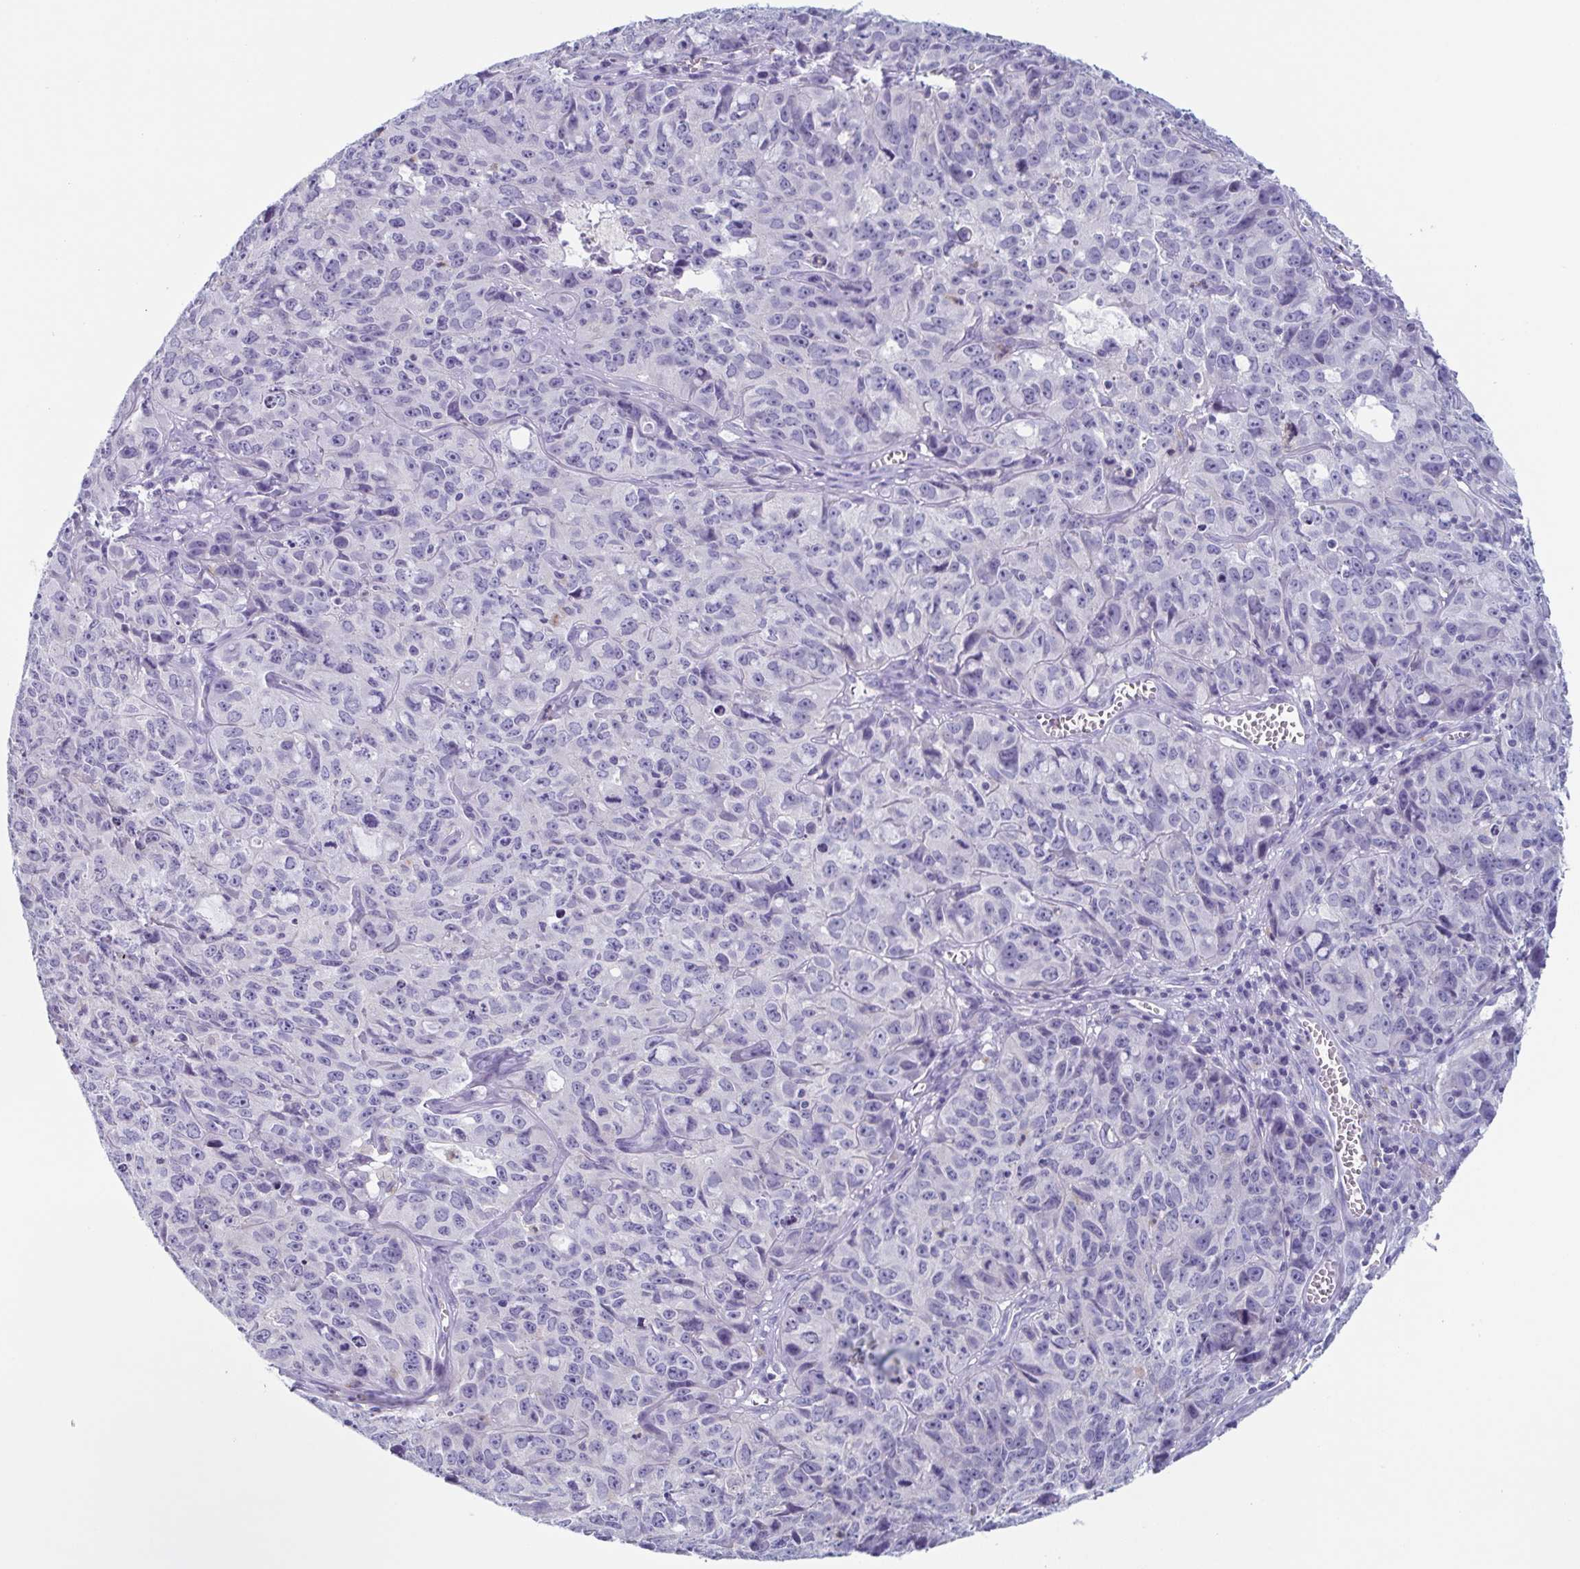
{"staining": {"intensity": "negative", "quantity": "none", "location": "none"}, "tissue": "cervical cancer", "cell_type": "Tumor cells", "image_type": "cancer", "snomed": [{"axis": "morphology", "description": "Squamous cell carcinoma, NOS"}, {"axis": "topography", "description": "Cervix"}], "caption": "Immunohistochemical staining of cervical cancer demonstrates no significant positivity in tumor cells.", "gene": "LYRM2", "patient": {"sex": "female", "age": 28}}